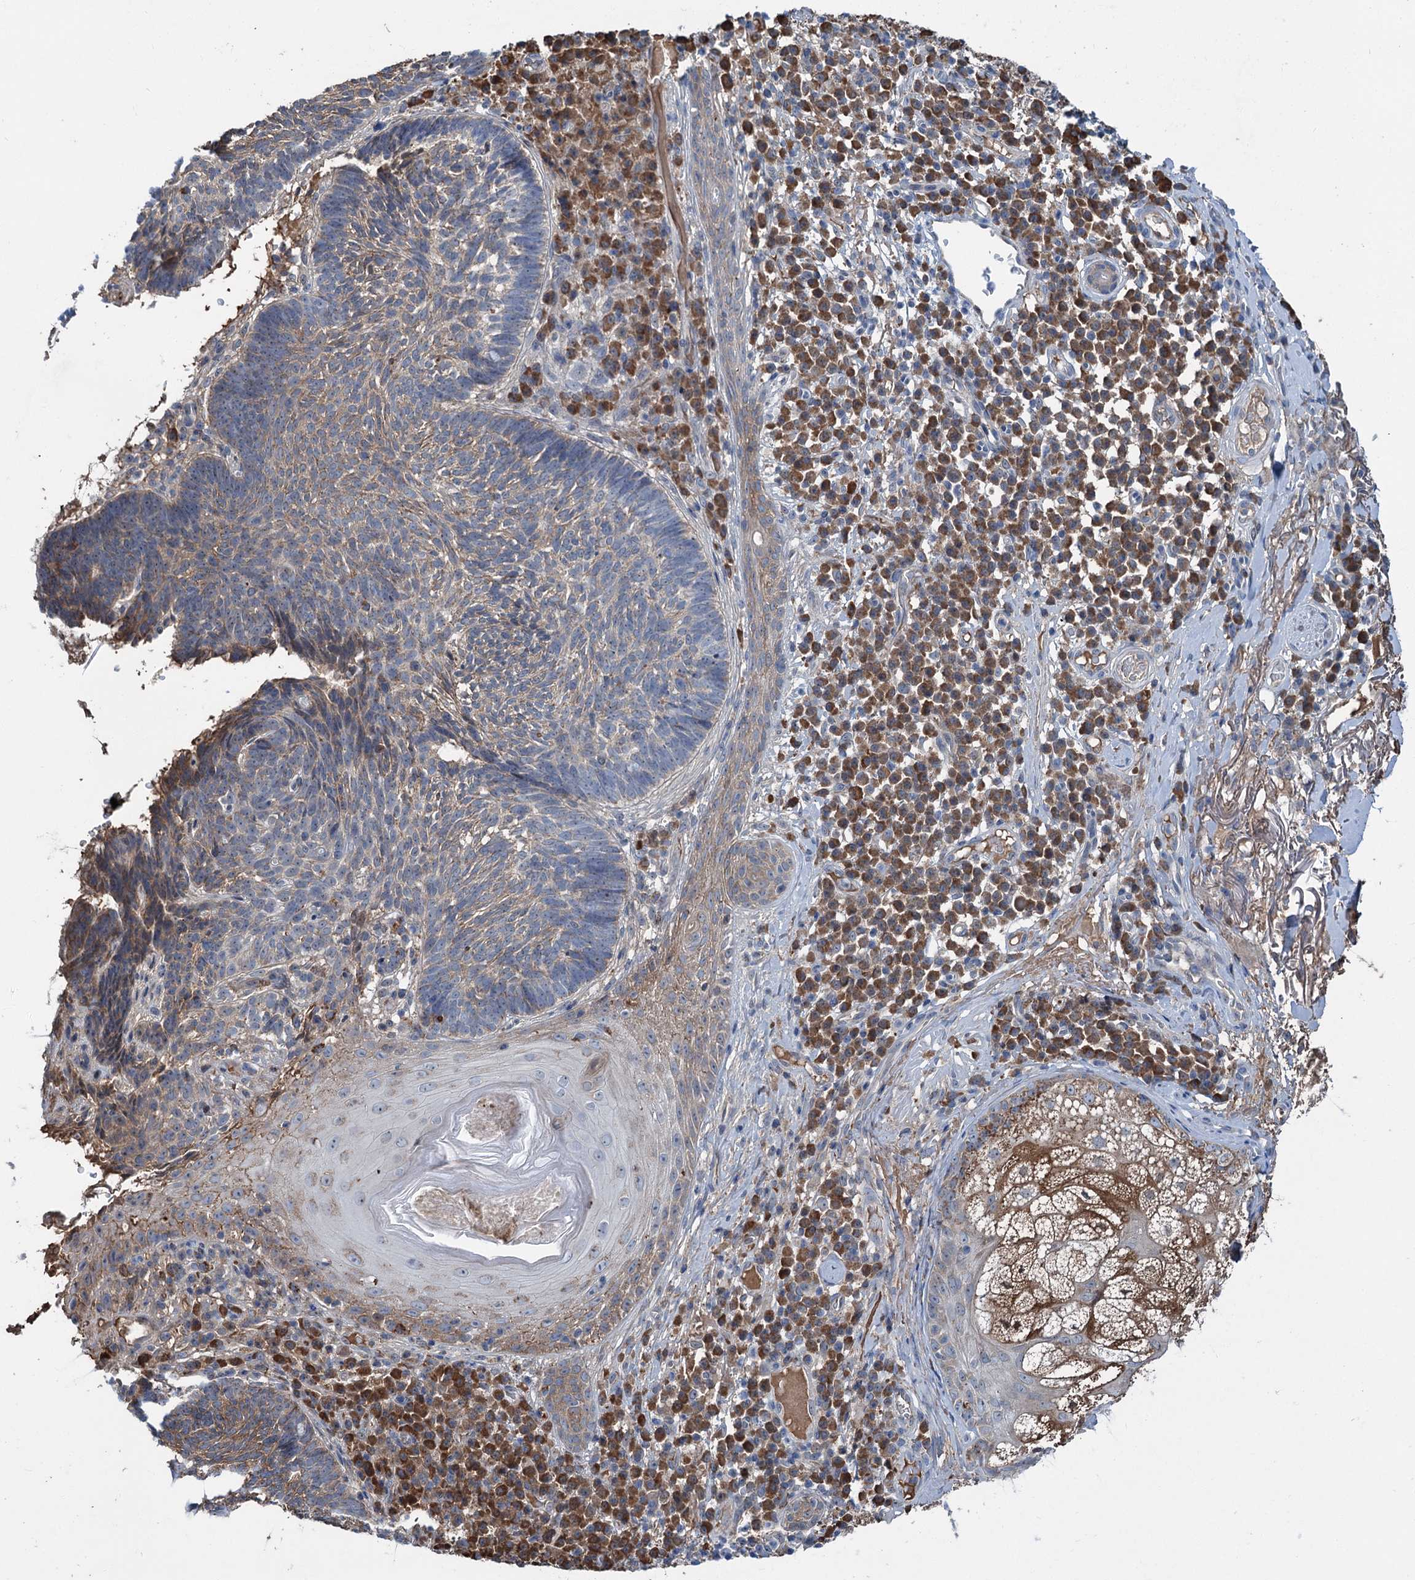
{"staining": {"intensity": "weak", "quantity": "<25%", "location": "cytoplasmic/membranous"}, "tissue": "skin cancer", "cell_type": "Tumor cells", "image_type": "cancer", "snomed": [{"axis": "morphology", "description": "Basal cell carcinoma"}, {"axis": "topography", "description": "Skin"}], "caption": "Skin cancer was stained to show a protein in brown. There is no significant positivity in tumor cells.", "gene": "LPIN1", "patient": {"sex": "male", "age": 88}}